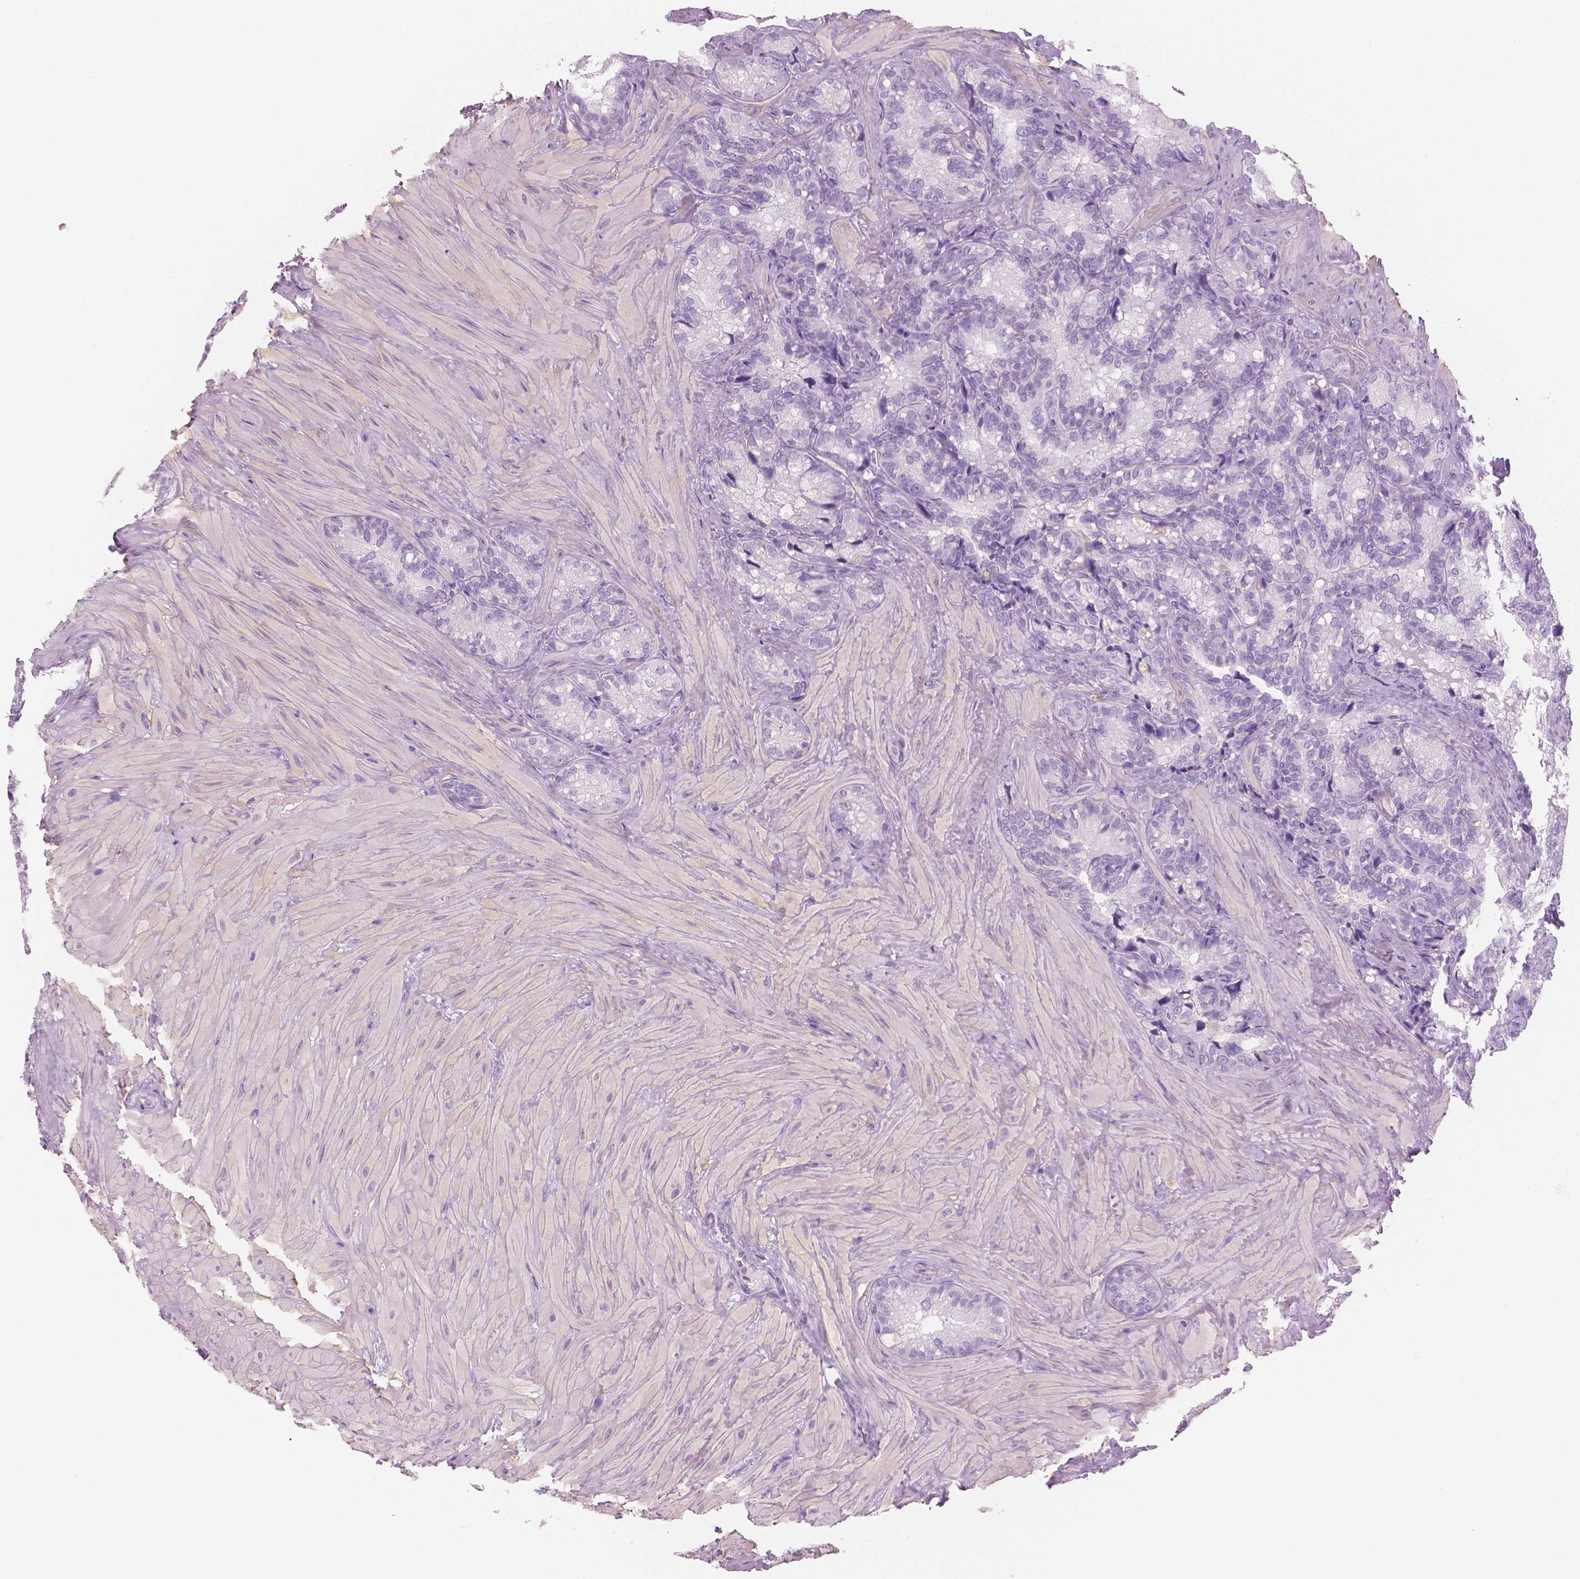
{"staining": {"intensity": "negative", "quantity": "none", "location": "none"}, "tissue": "seminal vesicle", "cell_type": "Glandular cells", "image_type": "normal", "snomed": [{"axis": "morphology", "description": "Normal tissue, NOS"}, {"axis": "topography", "description": "Seminal veicle"}], "caption": "Immunohistochemical staining of unremarkable human seminal vesicle exhibits no significant staining in glandular cells. The staining is performed using DAB brown chromogen with nuclei counter-stained in using hematoxylin.", "gene": "PLIN4", "patient": {"sex": "male", "age": 60}}